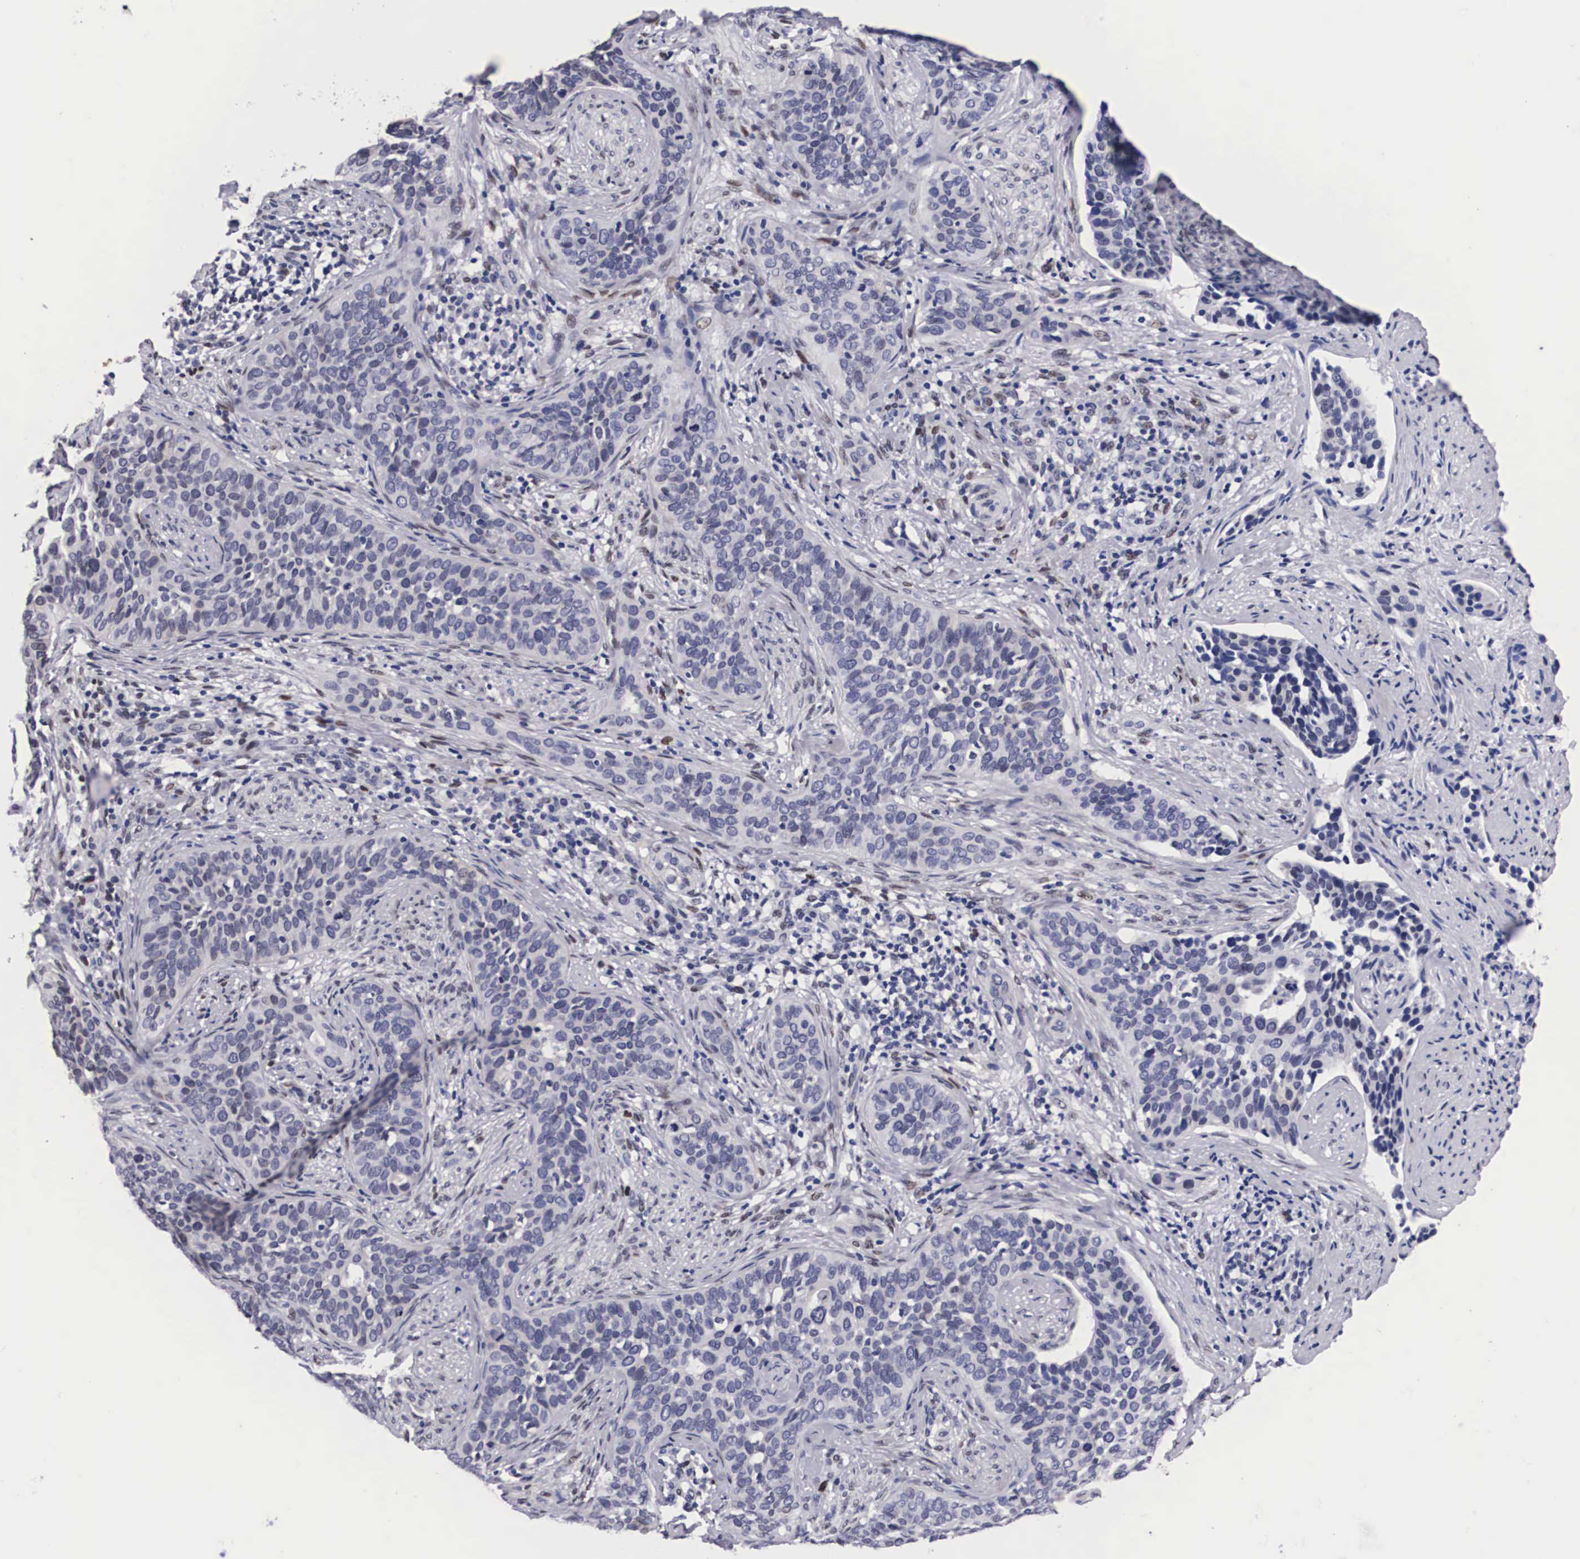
{"staining": {"intensity": "moderate", "quantity": "<25%", "location": "nuclear"}, "tissue": "cervical cancer", "cell_type": "Tumor cells", "image_type": "cancer", "snomed": [{"axis": "morphology", "description": "Squamous cell carcinoma, NOS"}, {"axis": "topography", "description": "Cervix"}], "caption": "IHC photomicrograph of human squamous cell carcinoma (cervical) stained for a protein (brown), which demonstrates low levels of moderate nuclear expression in about <25% of tumor cells.", "gene": "KHDRBS3", "patient": {"sex": "female", "age": 31}}